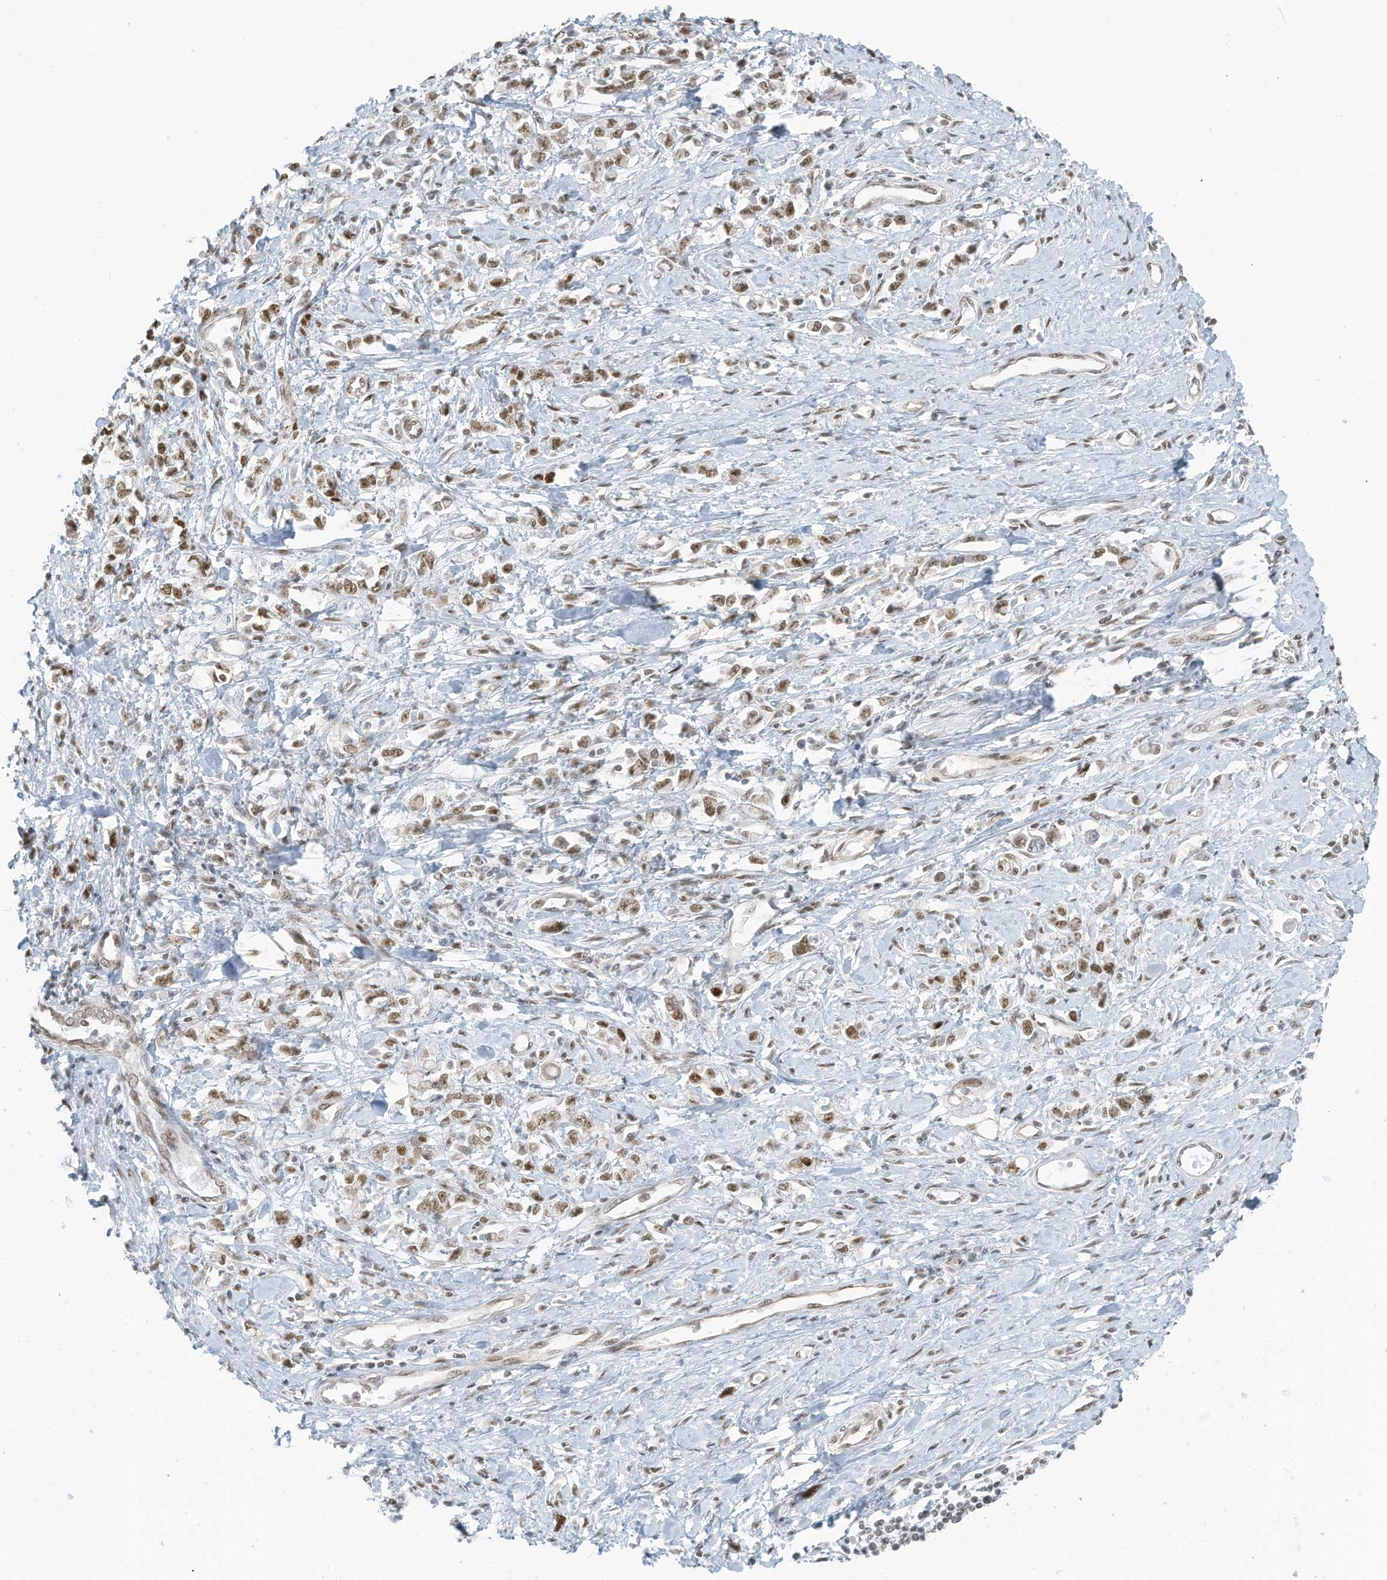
{"staining": {"intensity": "moderate", "quantity": ">75%", "location": "nuclear"}, "tissue": "stomach cancer", "cell_type": "Tumor cells", "image_type": "cancer", "snomed": [{"axis": "morphology", "description": "Adenocarcinoma, NOS"}, {"axis": "topography", "description": "Stomach"}], "caption": "IHC (DAB) staining of stomach cancer (adenocarcinoma) demonstrates moderate nuclear protein expression in approximately >75% of tumor cells.", "gene": "DBR1", "patient": {"sex": "female", "age": 76}}